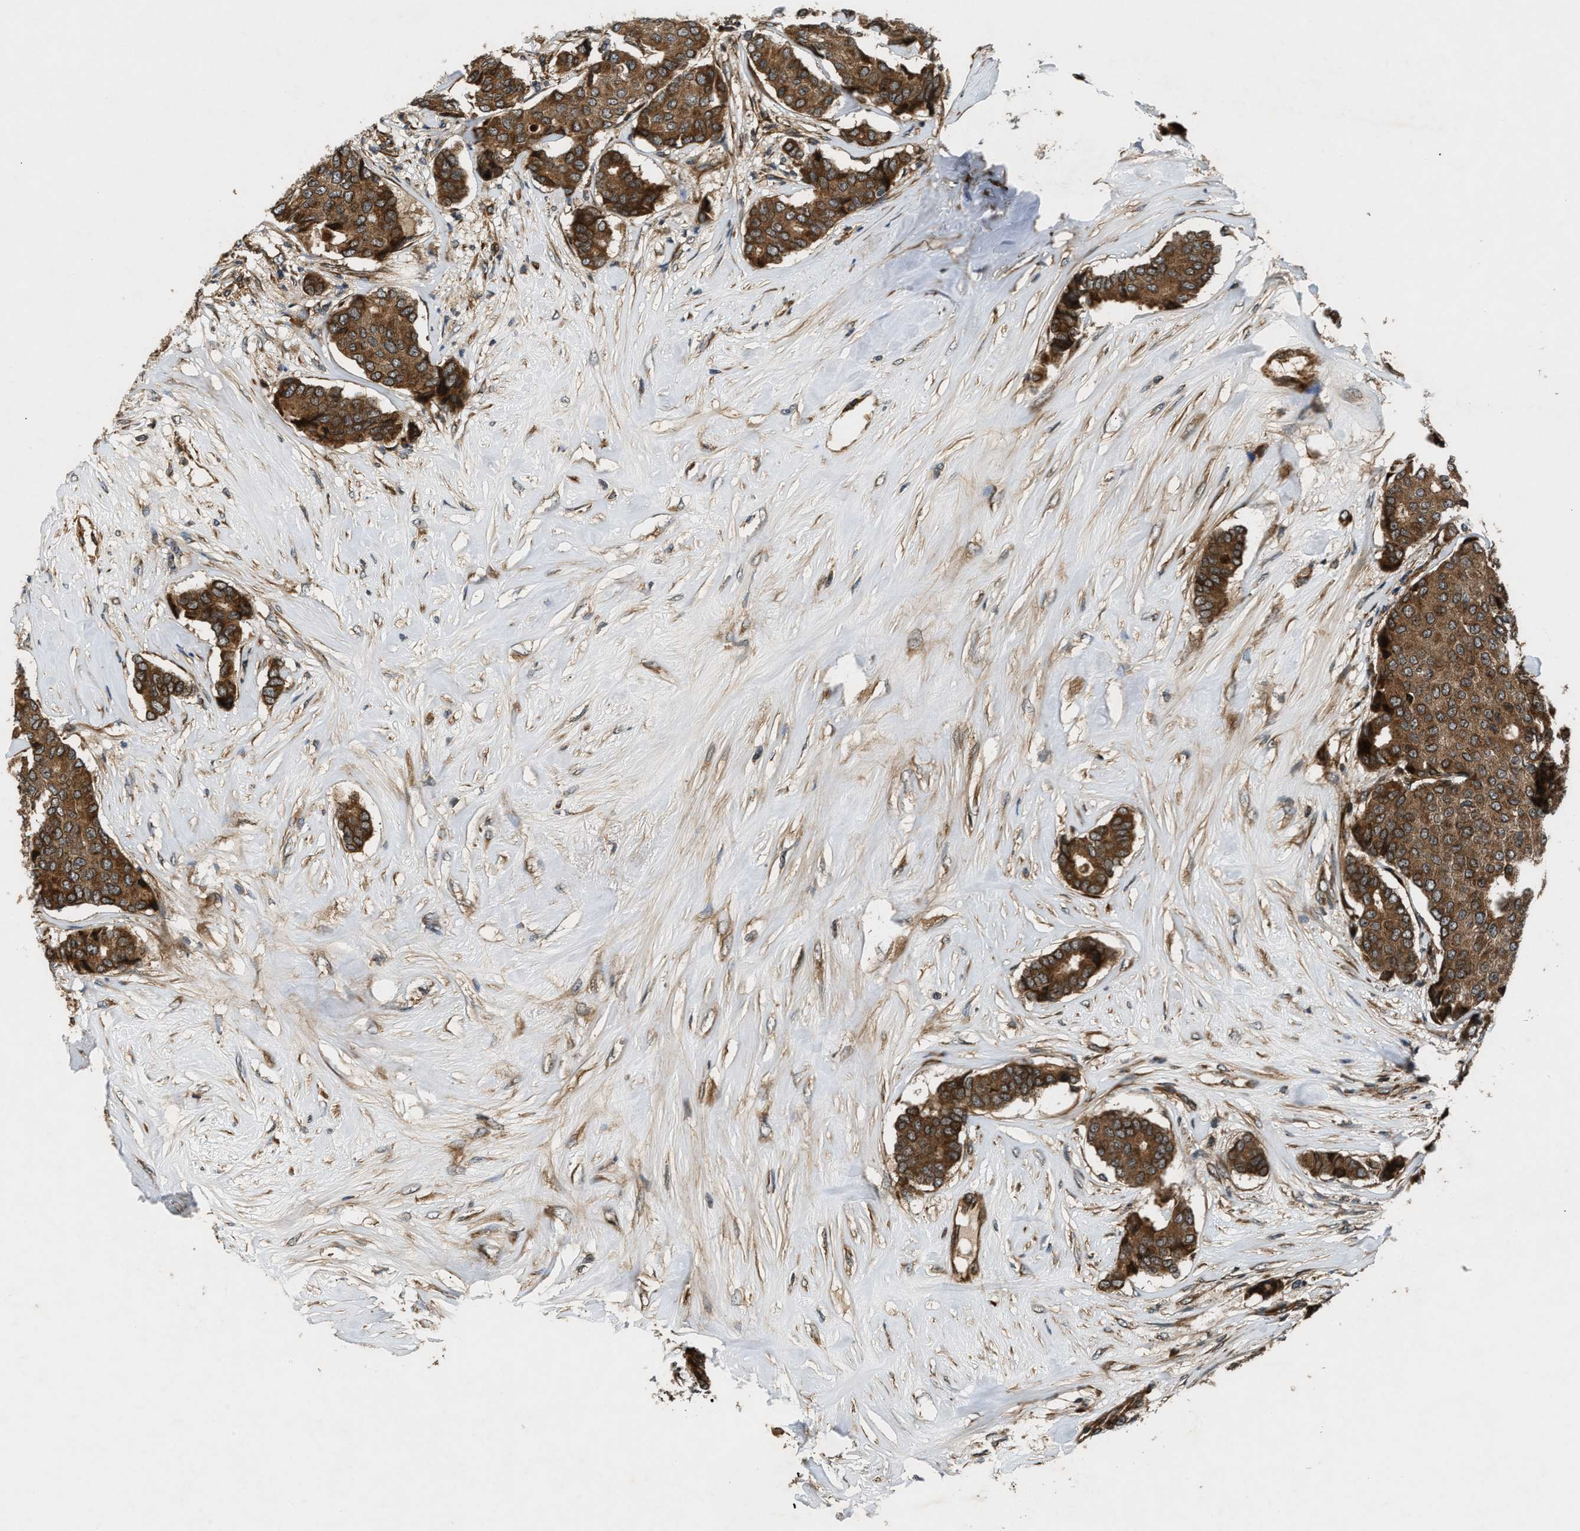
{"staining": {"intensity": "strong", "quantity": ">75%", "location": "cytoplasmic/membranous"}, "tissue": "breast cancer", "cell_type": "Tumor cells", "image_type": "cancer", "snomed": [{"axis": "morphology", "description": "Duct carcinoma"}, {"axis": "topography", "description": "Breast"}], "caption": "Breast intraductal carcinoma stained with a protein marker shows strong staining in tumor cells.", "gene": "PNPLA8", "patient": {"sex": "female", "age": 75}}